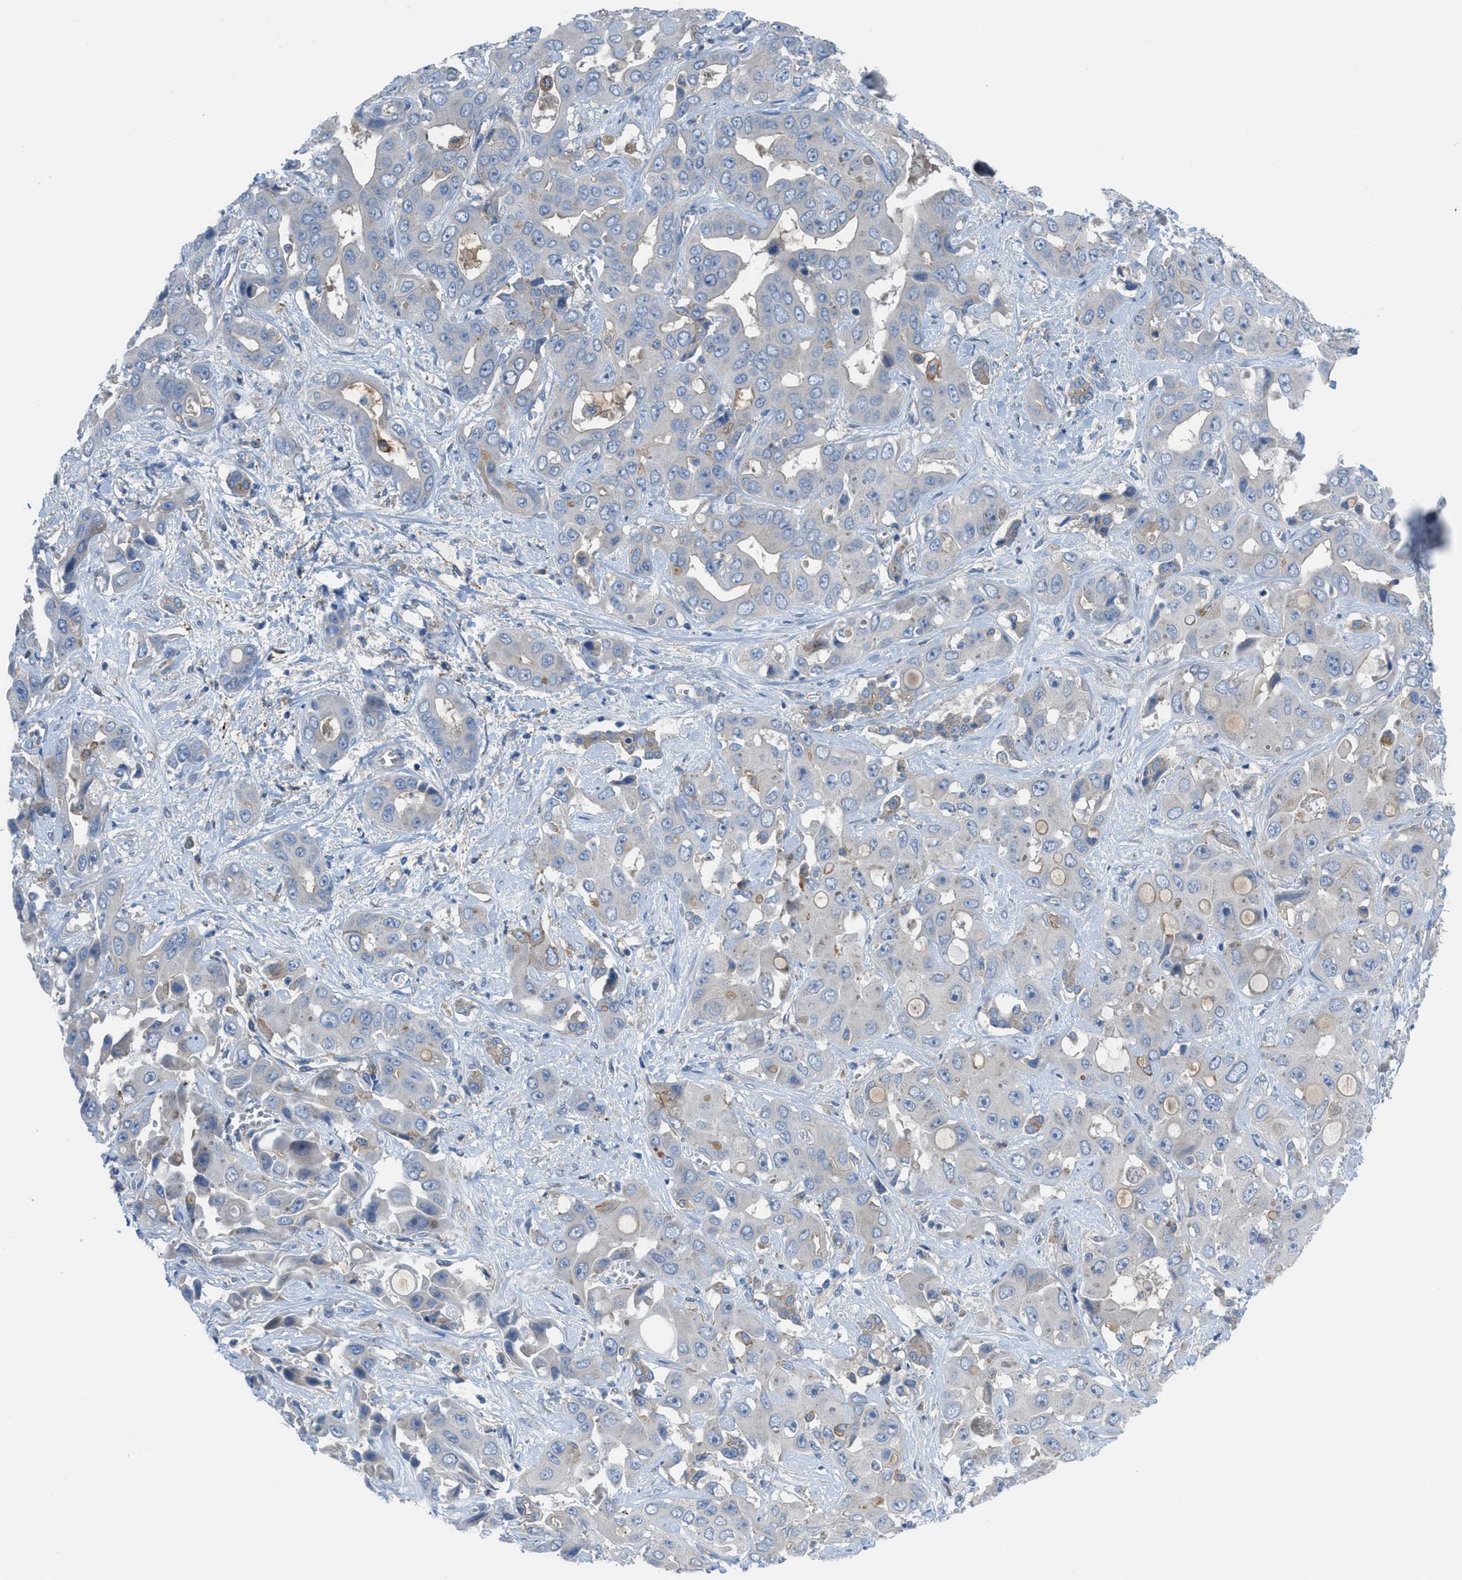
{"staining": {"intensity": "weak", "quantity": "<25%", "location": "cytoplasmic/membranous"}, "tissue": "liver cancer", "cell_type": "Tumor cells", "image_type": "cancer", "snomed": [{"axis": "morphology", "description": "Cholangiocarcinoma"}, {"axis": "topography", "description": "Liver"}], "caption": "IHC micrograph of neoplastic tissue: human cholangiocarcinoma (liver) stained with DAB demonstrates no significant protein staining in tumor cells.", "gene": "EGFR", "patient": {"sex": "female", "age": 52}}